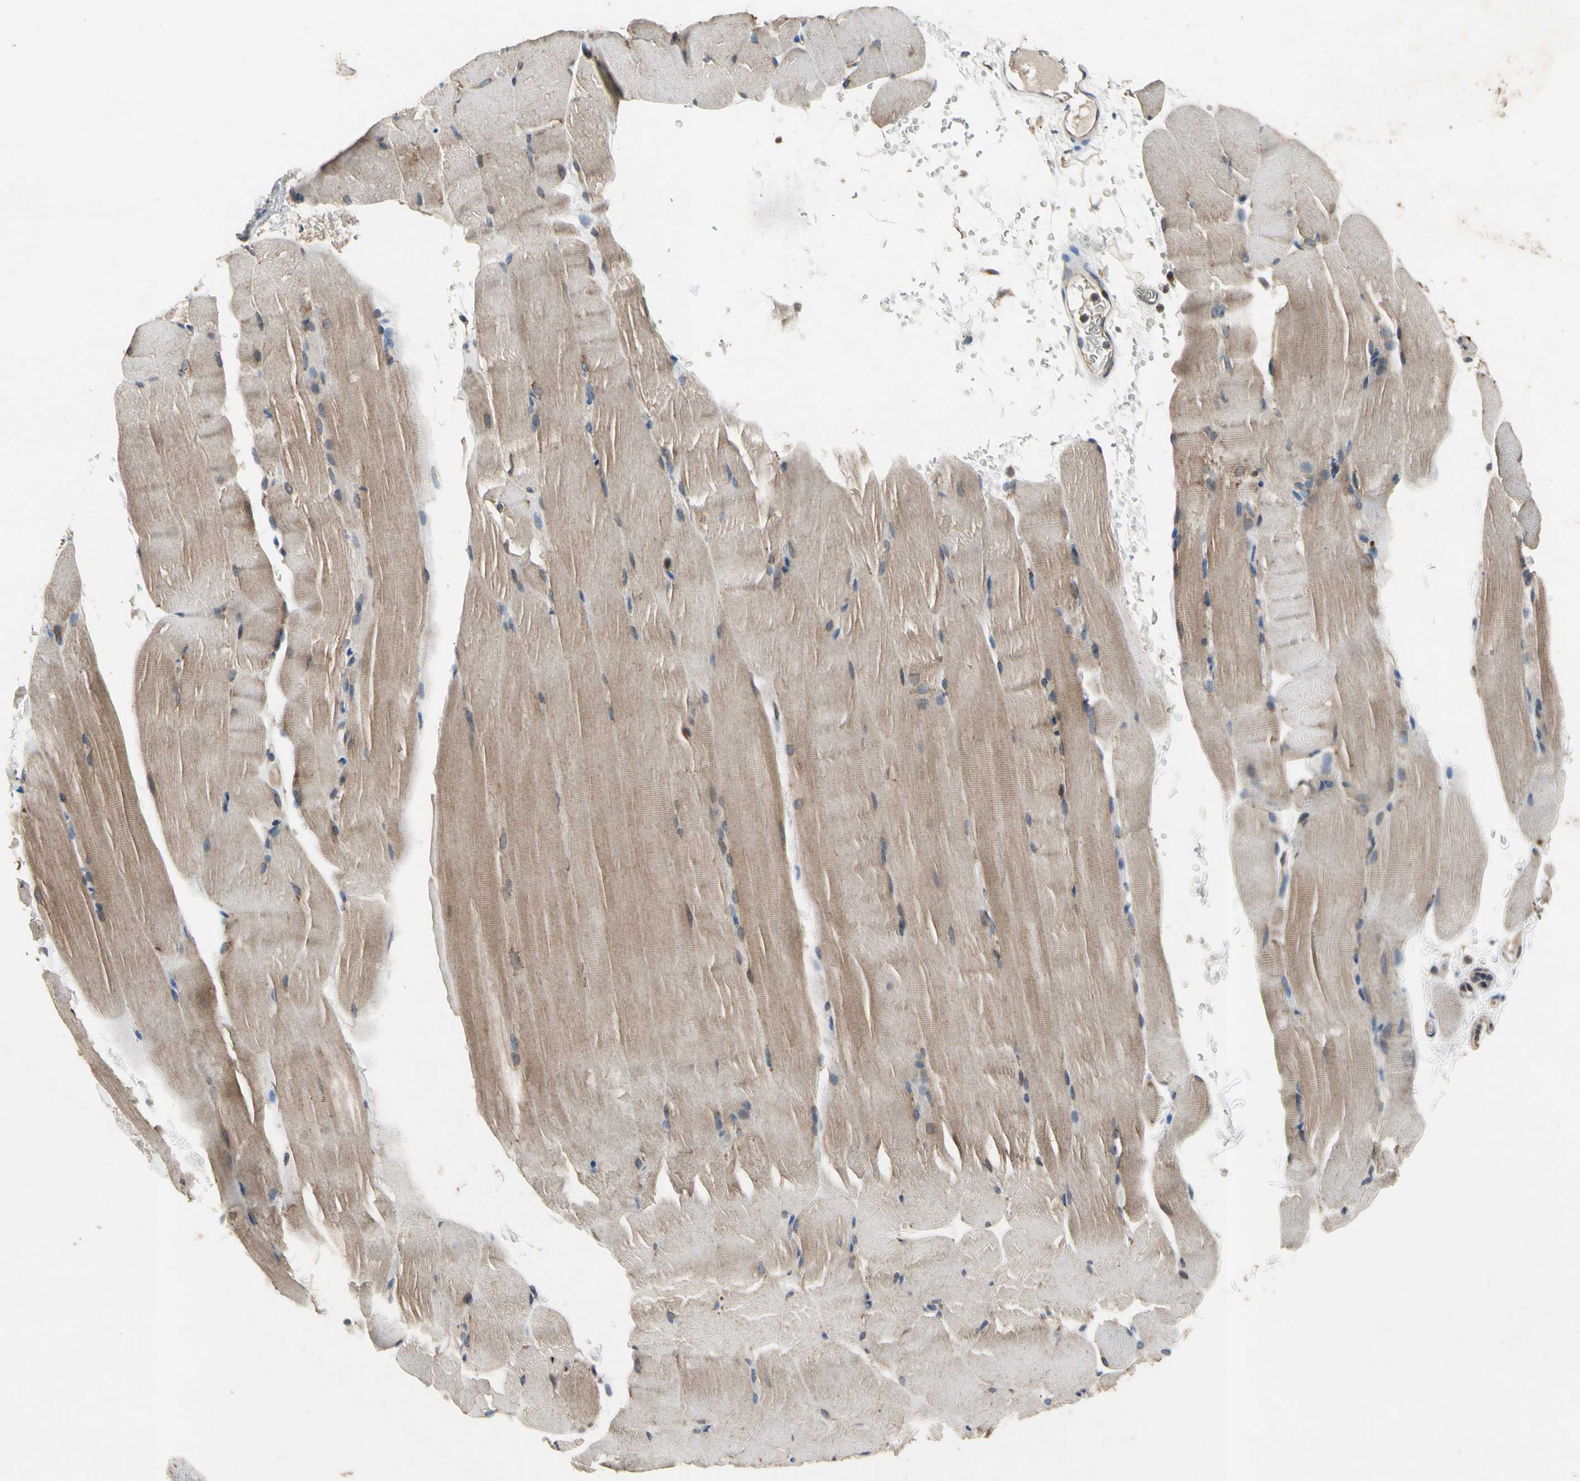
{"staining": {"intensity": "moderate", "quantity": "25%-75%", "location": "cytoplasmic/membranous"}, "tissue": "skeletal muscle", "cell_type": "Myocytes", "image_type": "normal", "snomed": [{"axis": "morphology", "description": "Normal tissue, NOS"}, {"axis": "topography", "description": "Skeletal muscle"}, {"axis": "topography", "description": "Parathyroid gland"}], "caption": "This image demonstrates unremarkable skeletal muscle stained with immunohistochemistry (IHC) to label a protein in brown. The cytoplasmic/membranous of myocytes show moderate positivity for the protein. Nuclei are counter-stained blue.", "gene": "TBX21", "patient": {"sex": "female", "age": 37}}